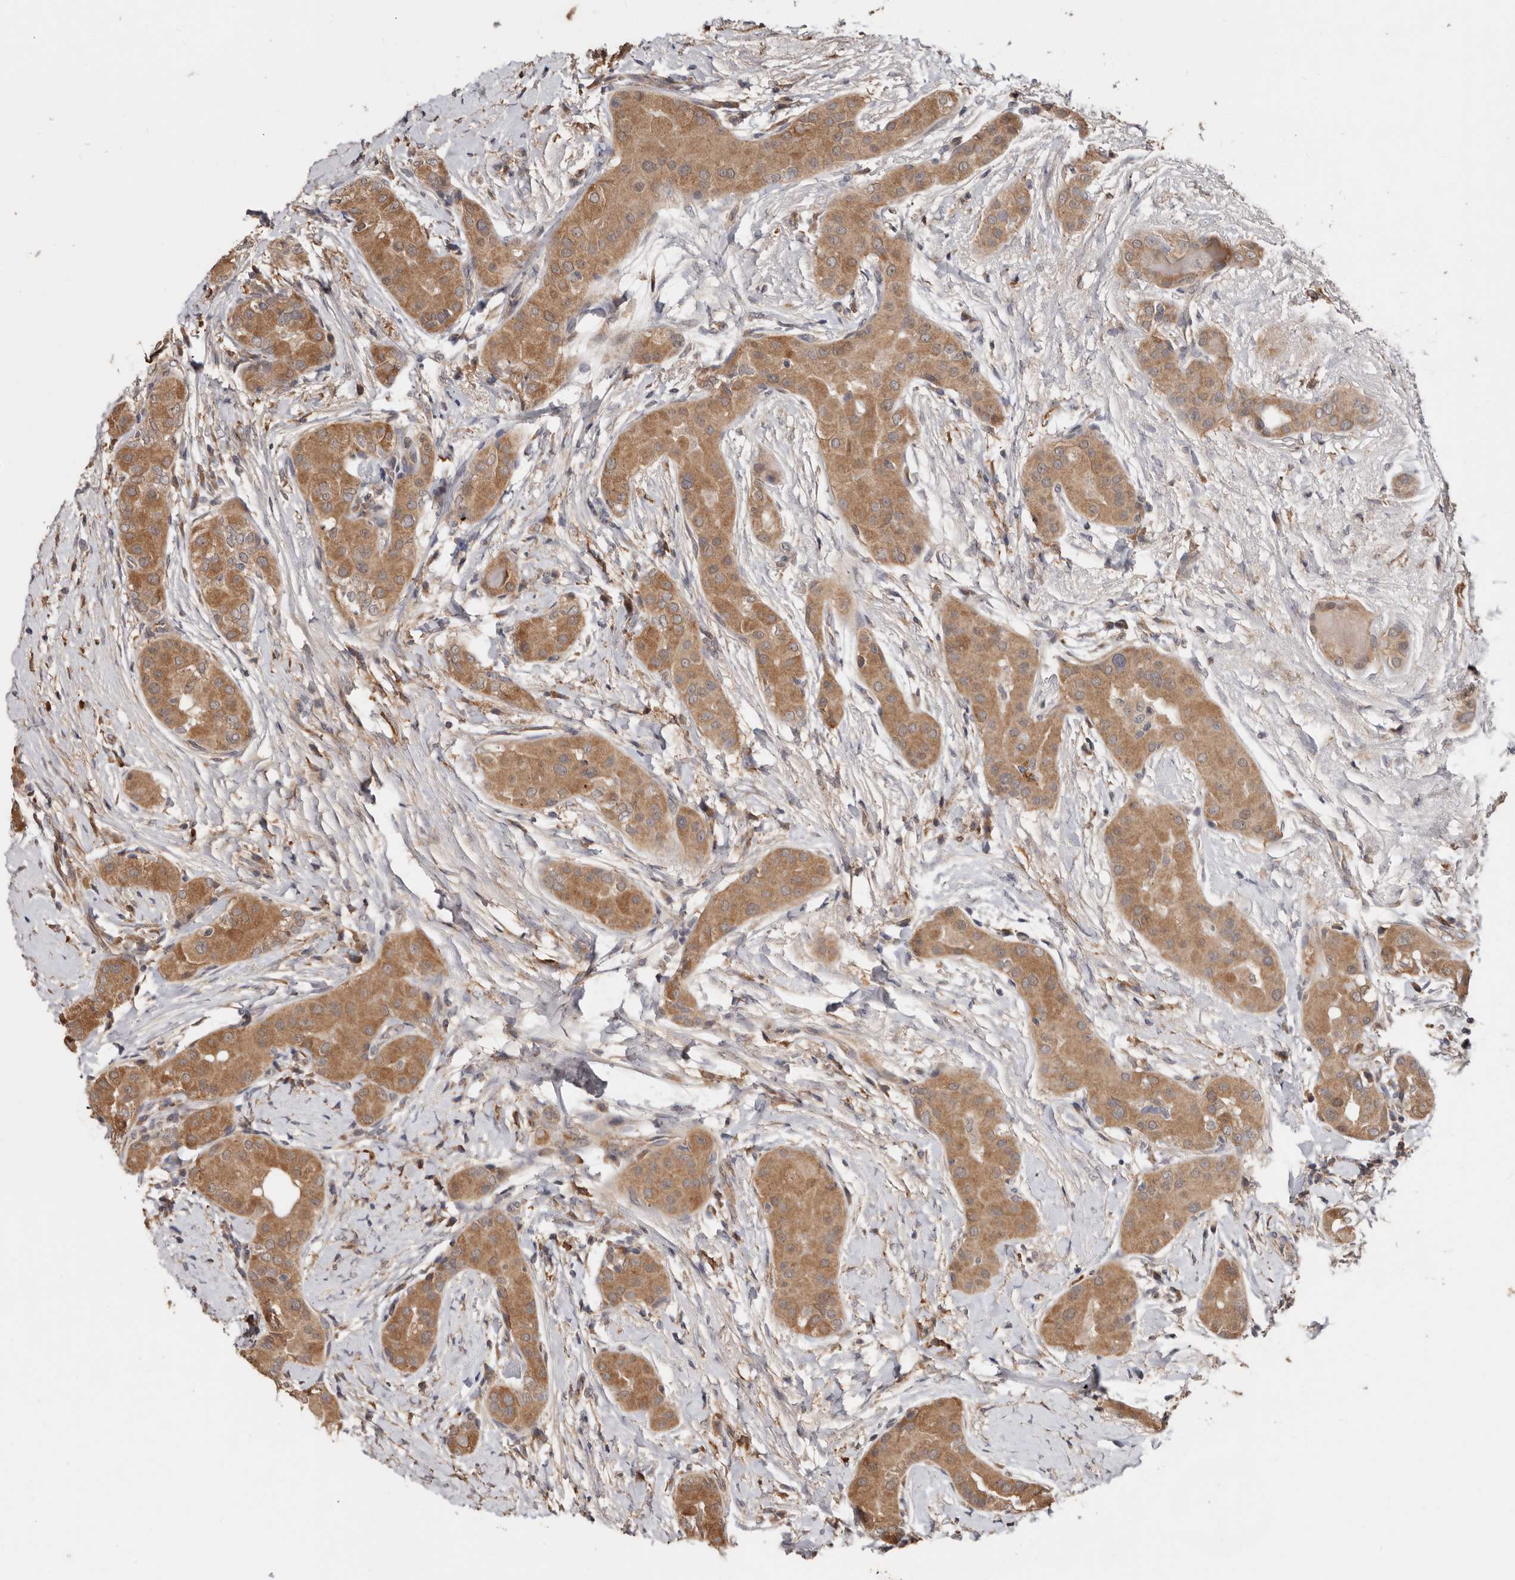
{"staining": {"intensity": "moderate", "quantity": ">75%", "location": "cytoplasmic/membranous"}, "tissue": "thyroid cancer", "cell_type": "Tumor cells", "image_type": "cancer", "snomed": [{"axis": "morphology", "description": "Papillary adenocarcinoma, NOS"}, {"axis": "topography", "description": "Thyroid gland"}], "caption": "A photomicrograph of thyroid papillary adenocarcinoma stained for a protein demonstrates moderate cytoplasmic/membranous brown staining in tumor cells. Nuclei are stained in blue.", "gene": "RSPO2", "patient": {"sex": "male", "age": 33}}